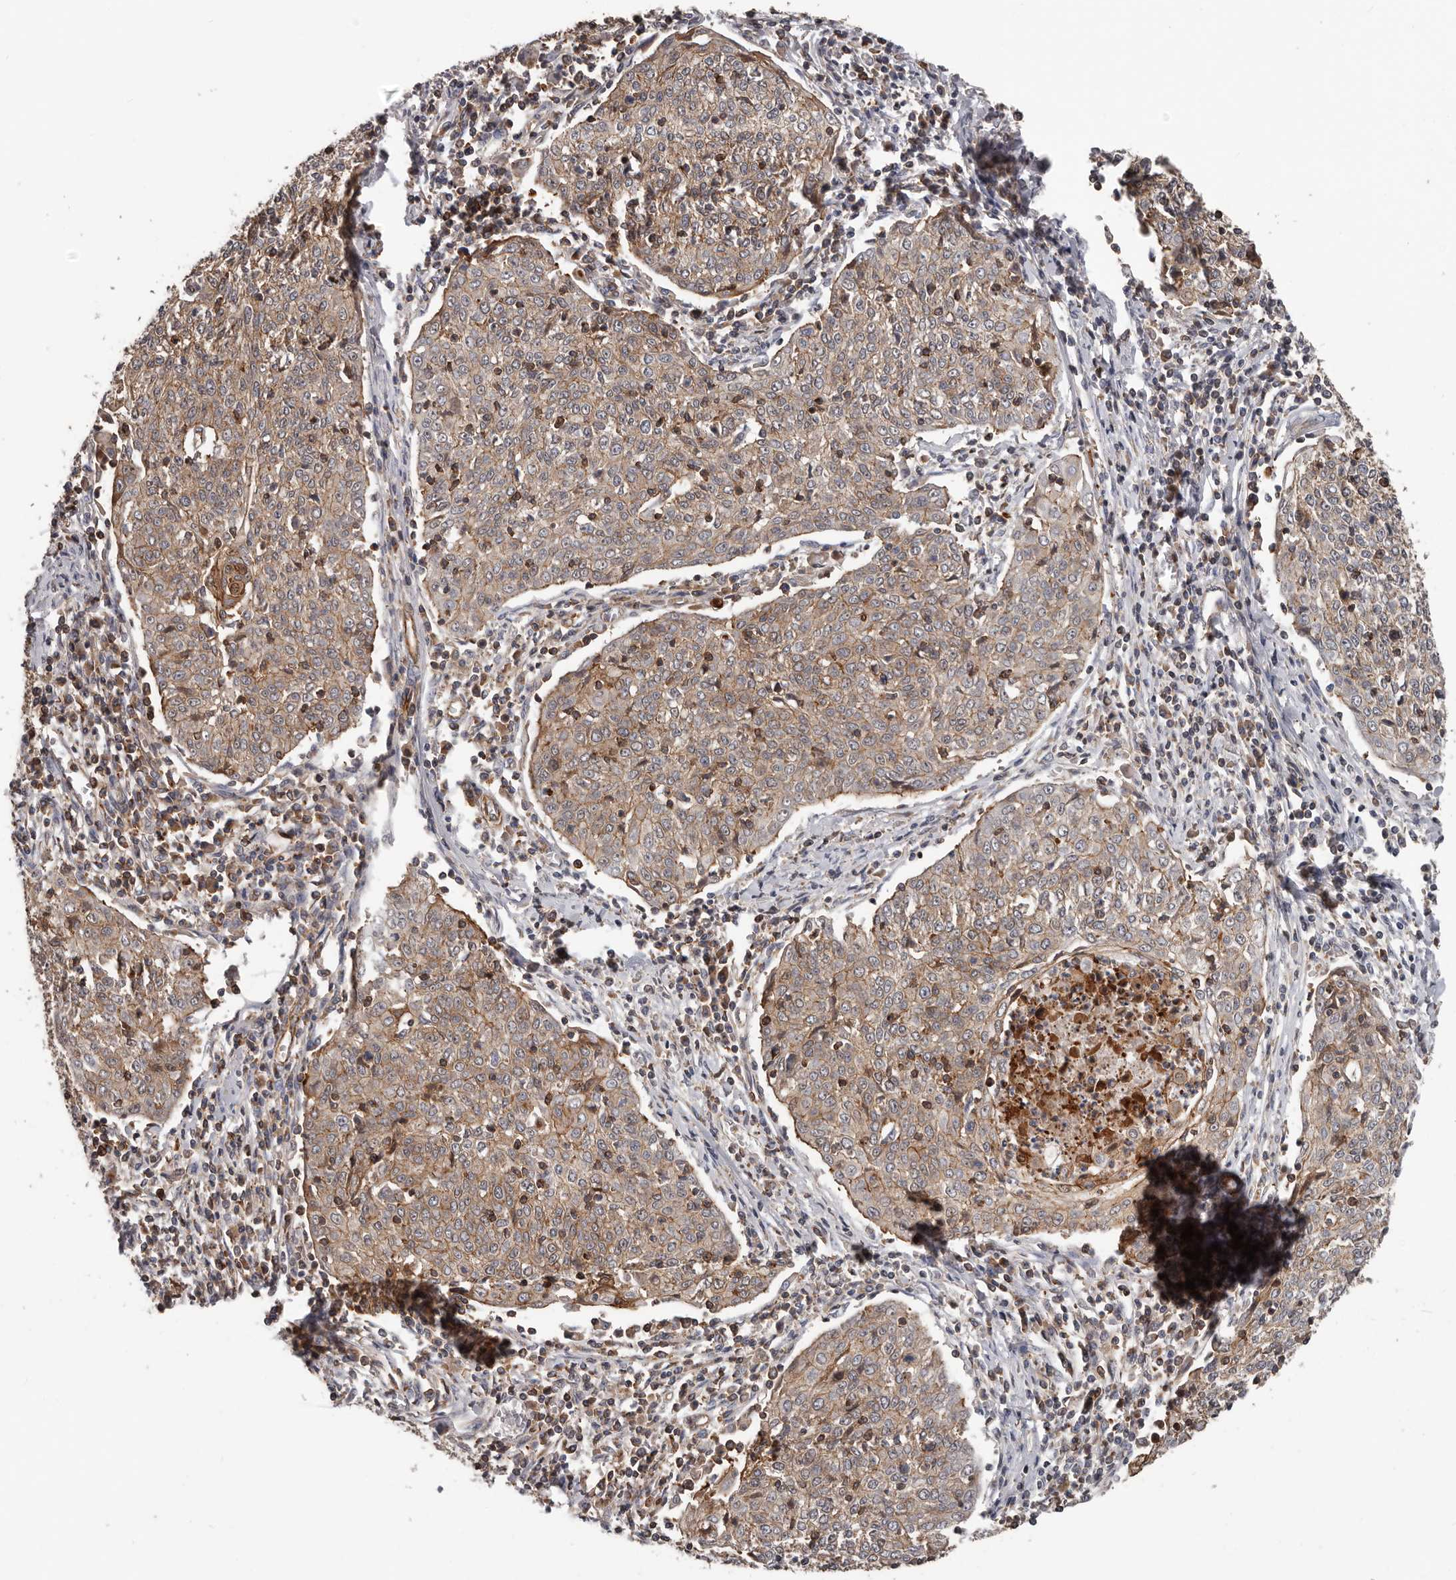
{"staining": {"intensity": "moderate", "quantity": ">75%", "location": "cytoplasmic/membranous"}, "tissue": "cervical cancer", "cell_type": "Tumor cells", "image_type": "cancer", "snomed": [{"axis": "morphology", "description": "Squamous cell carcinoma, NOS"}, {"axis": "topography", "description": "Cervix"}], "caption": "Immunohistochemical staining of human cervical cancer (squamous cell carcinoma) exhibits moderate cytoplasmic/membranous protein expression in approximately >75% of tumor cells. The protein of interest is stained brown, and the nuclei are stained in blue (DAB (3,3'-diaminobenzidine) IHC with brightfield microscopy, high magnification).", "gene": "PNRC2", "patient": {"sex": "female", "age": 48}}